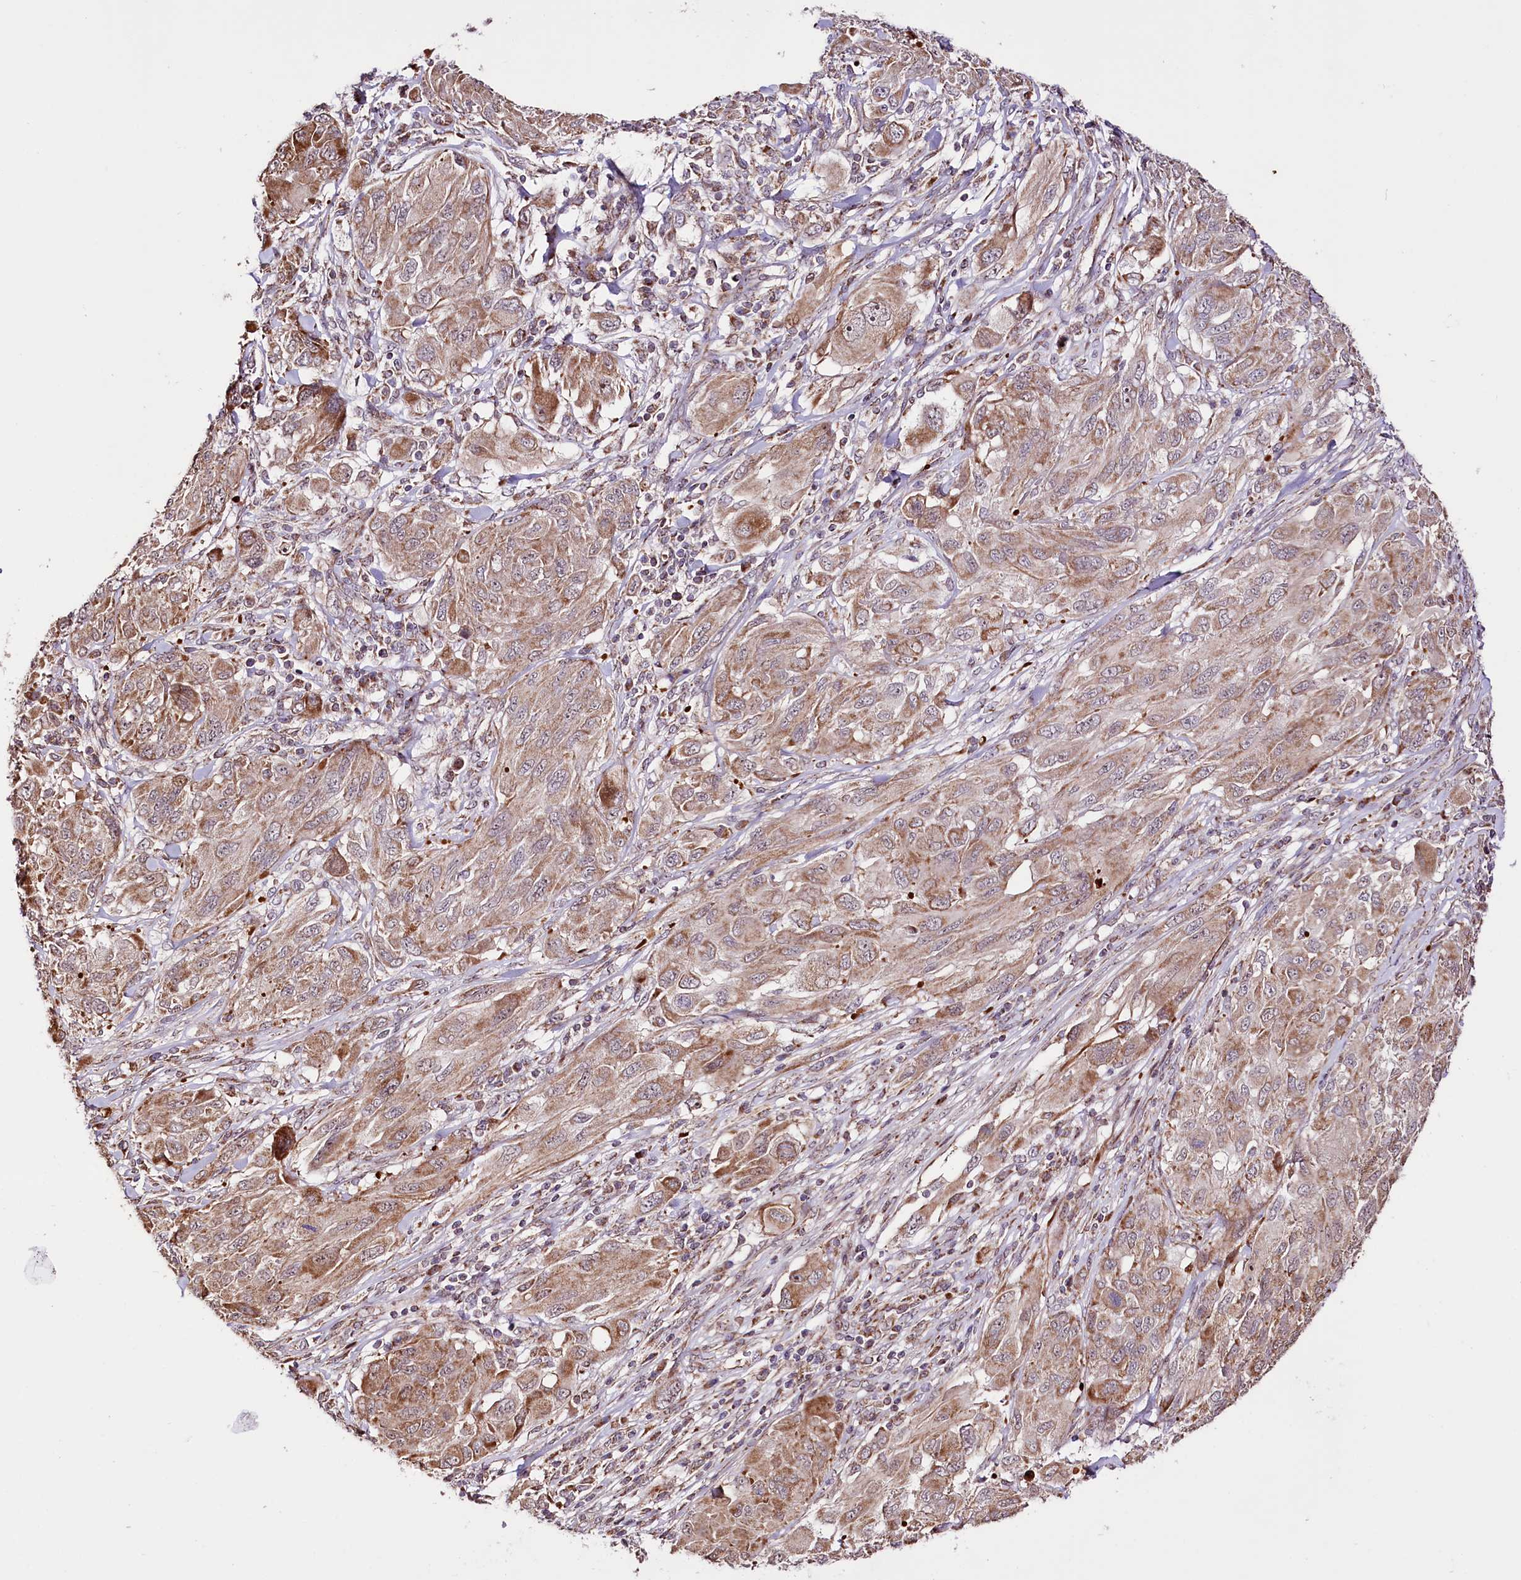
{"staining": {"intensity": "moderate", "quantity": ">75%", "location": "cytoplasmic/membranous"}, "tissue": "melanoma", "cell_type": "Tumor cells", "image_type": "cancer", "snomed": [{"axis": "morphology", "description": "Malignant melanoma, NOS"}, {"axis": "topography", "description": "Skin"}], "caption": "IHC micrograph of neoplastic tissue: melanoma stained using immunohistochemistry (IHC) displays medium levels of moderate protein expression localized specifically in the cytoplasmic/membranous of tumor cells, appearing as a cytoplasmic/membranous brown color.", "gene": "ST7", "patient": {"sex": "female", "age": 91}}